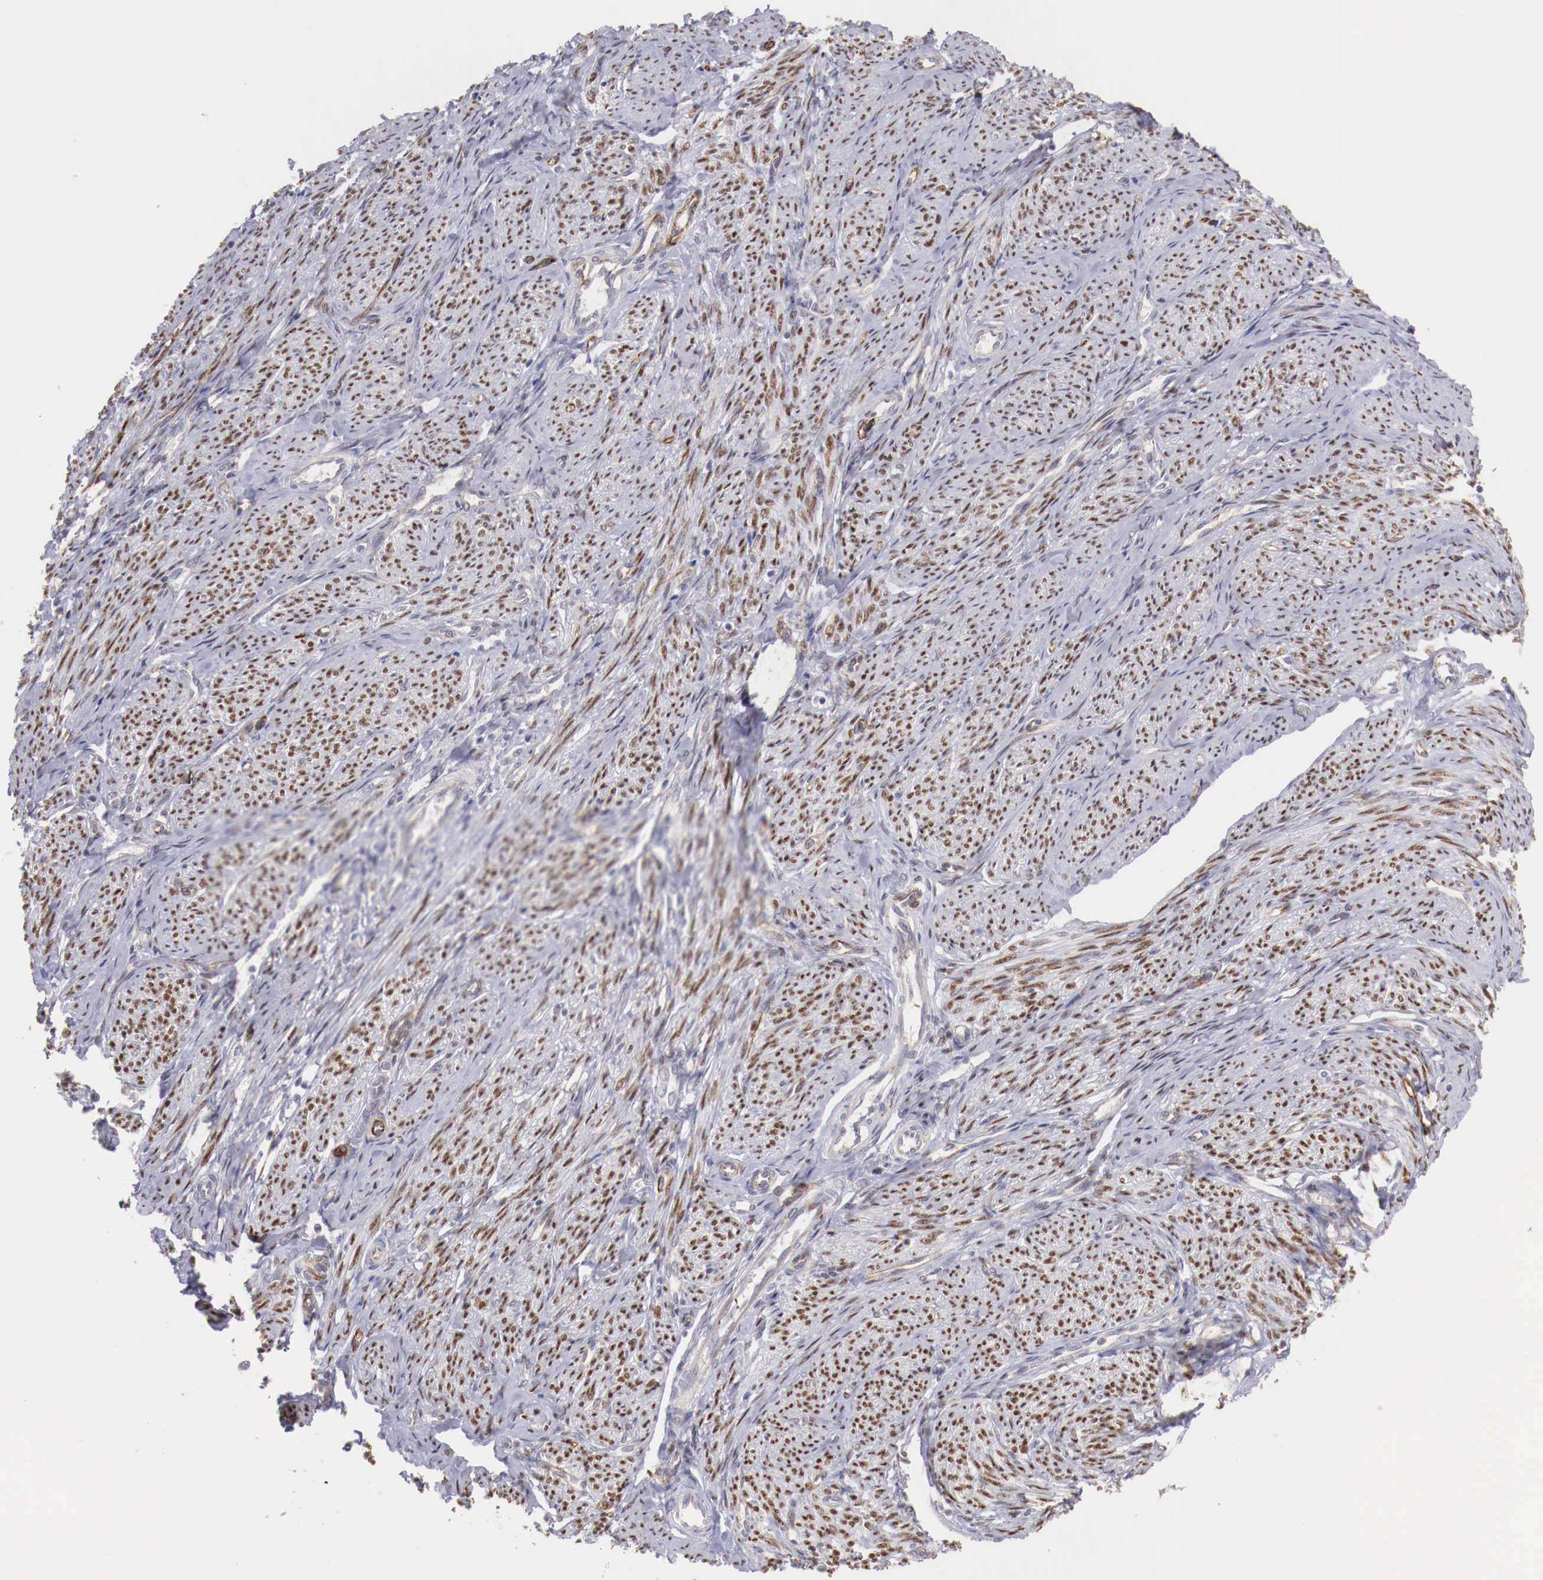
{"staining": {"intensity": "negative", "quantity": "none", "location": "none"}, "tissue": "endometrial cancer", "cell_type": "Tumor cells", "image_type": "cancer", "snomed": [{"axis": "morphology", "description": "Adenocarcinoma, NOS"}, {"axis": "topography", "description": "Endometrium"}], "caption": "DAB immunohistochemical staining of human adenocarcinoma (endometrial) shows no significant expression in tumor cells.", "gene": "WT1", "patient": {"sex": "female", "age": 75}}